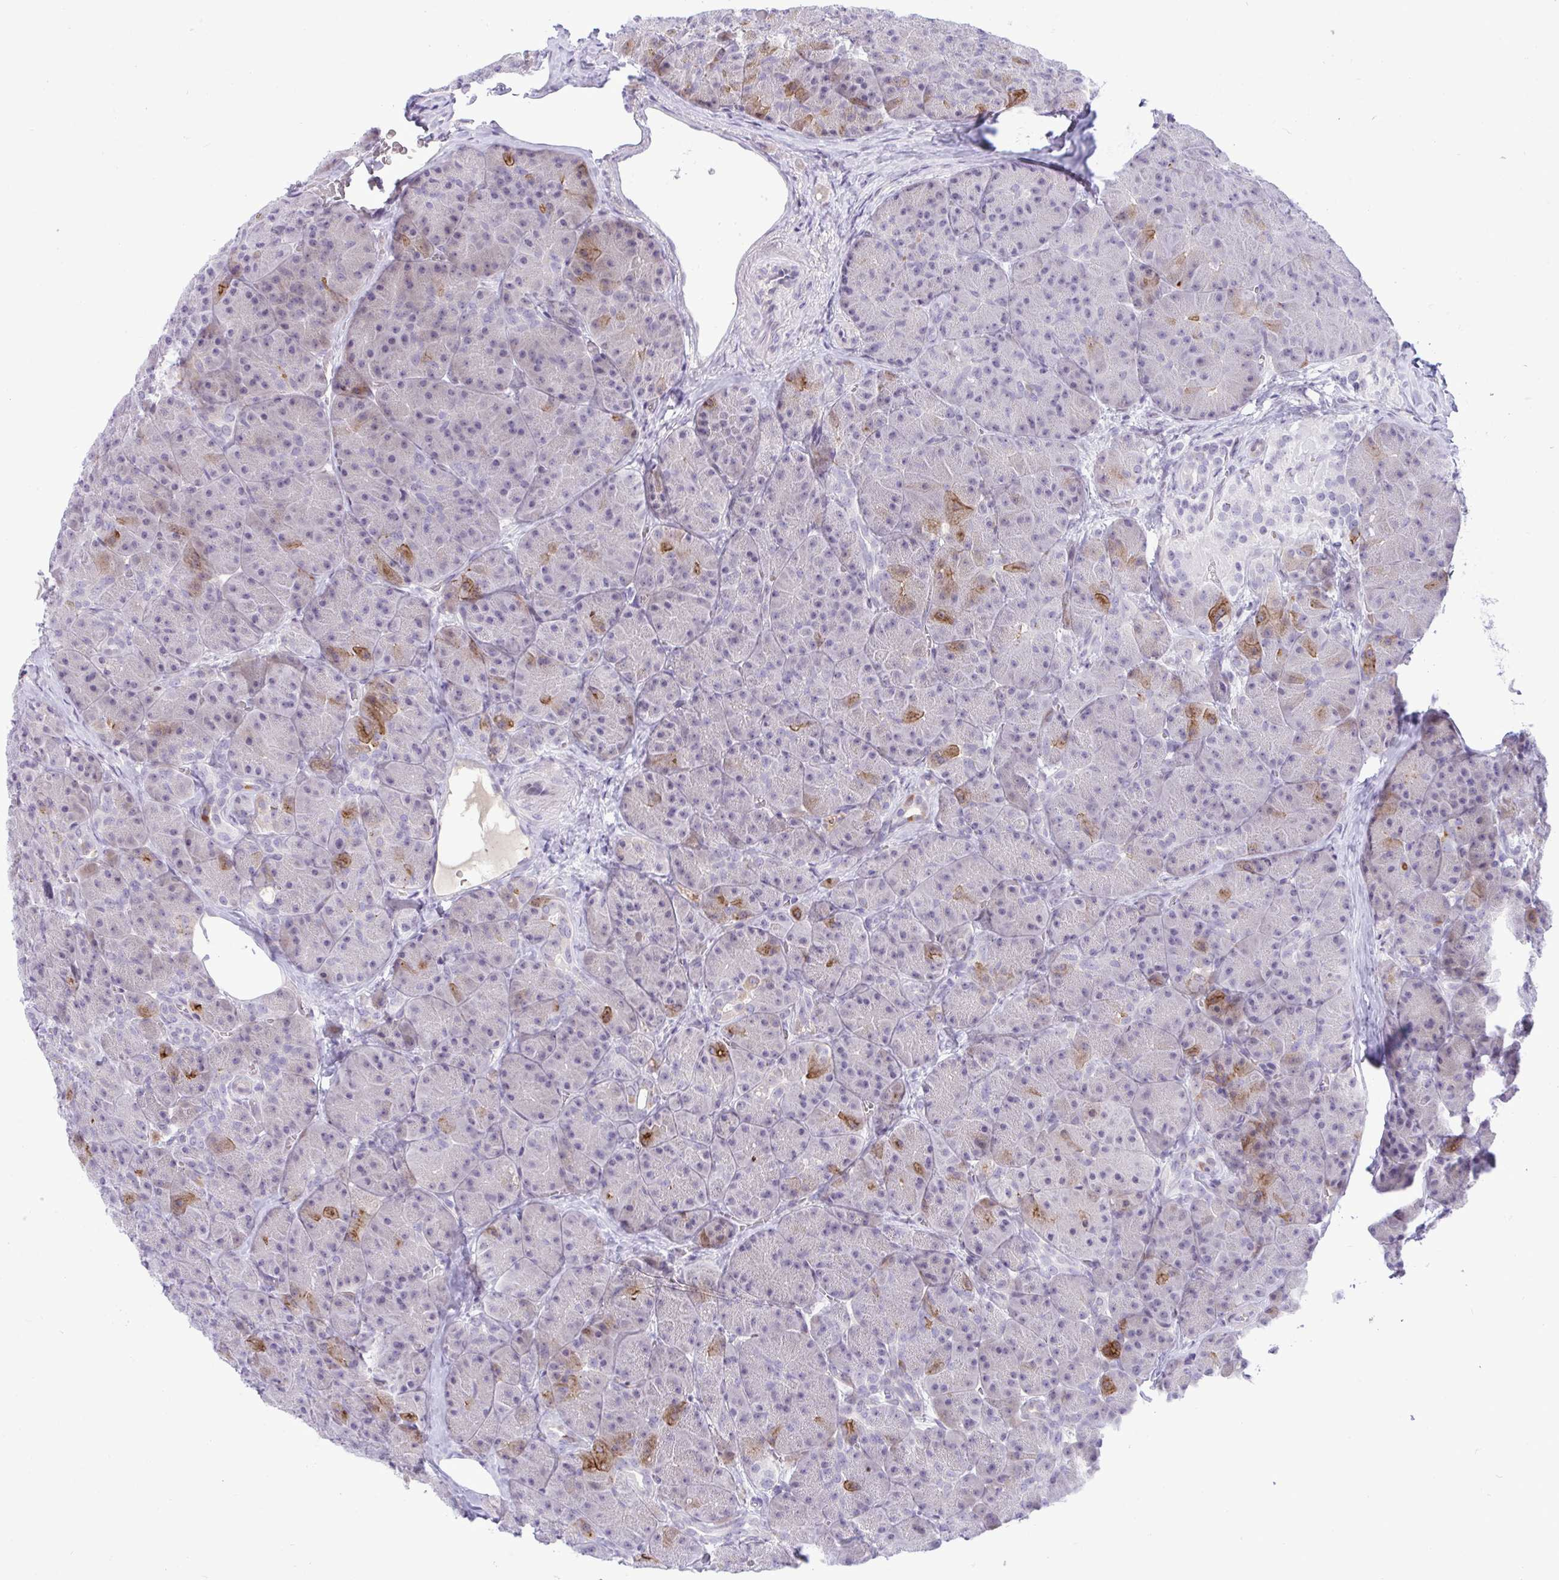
{"staining": {"intensity": "strong", "quantity": "<25%", "location": "cytoplasmic/membranous"}, "tissue": "pancreas", "cell_type": "Exocrine glandular cells", "image_type": "normal", "snomed": [{"axis": "morphology", "description": "Normal tissue, NOS"}, {"axis": "topography", "description": "Pancreas"}], "caption": "A high-resolution photomicrograph shows immunohistochemistry staining of normal pancreas, which reveals strong cytoplasmic/membranous expression in about <25% of exocrine glandular cells.", "gene": "EPOP", "patient": {"sex": "male", "age": 57}}